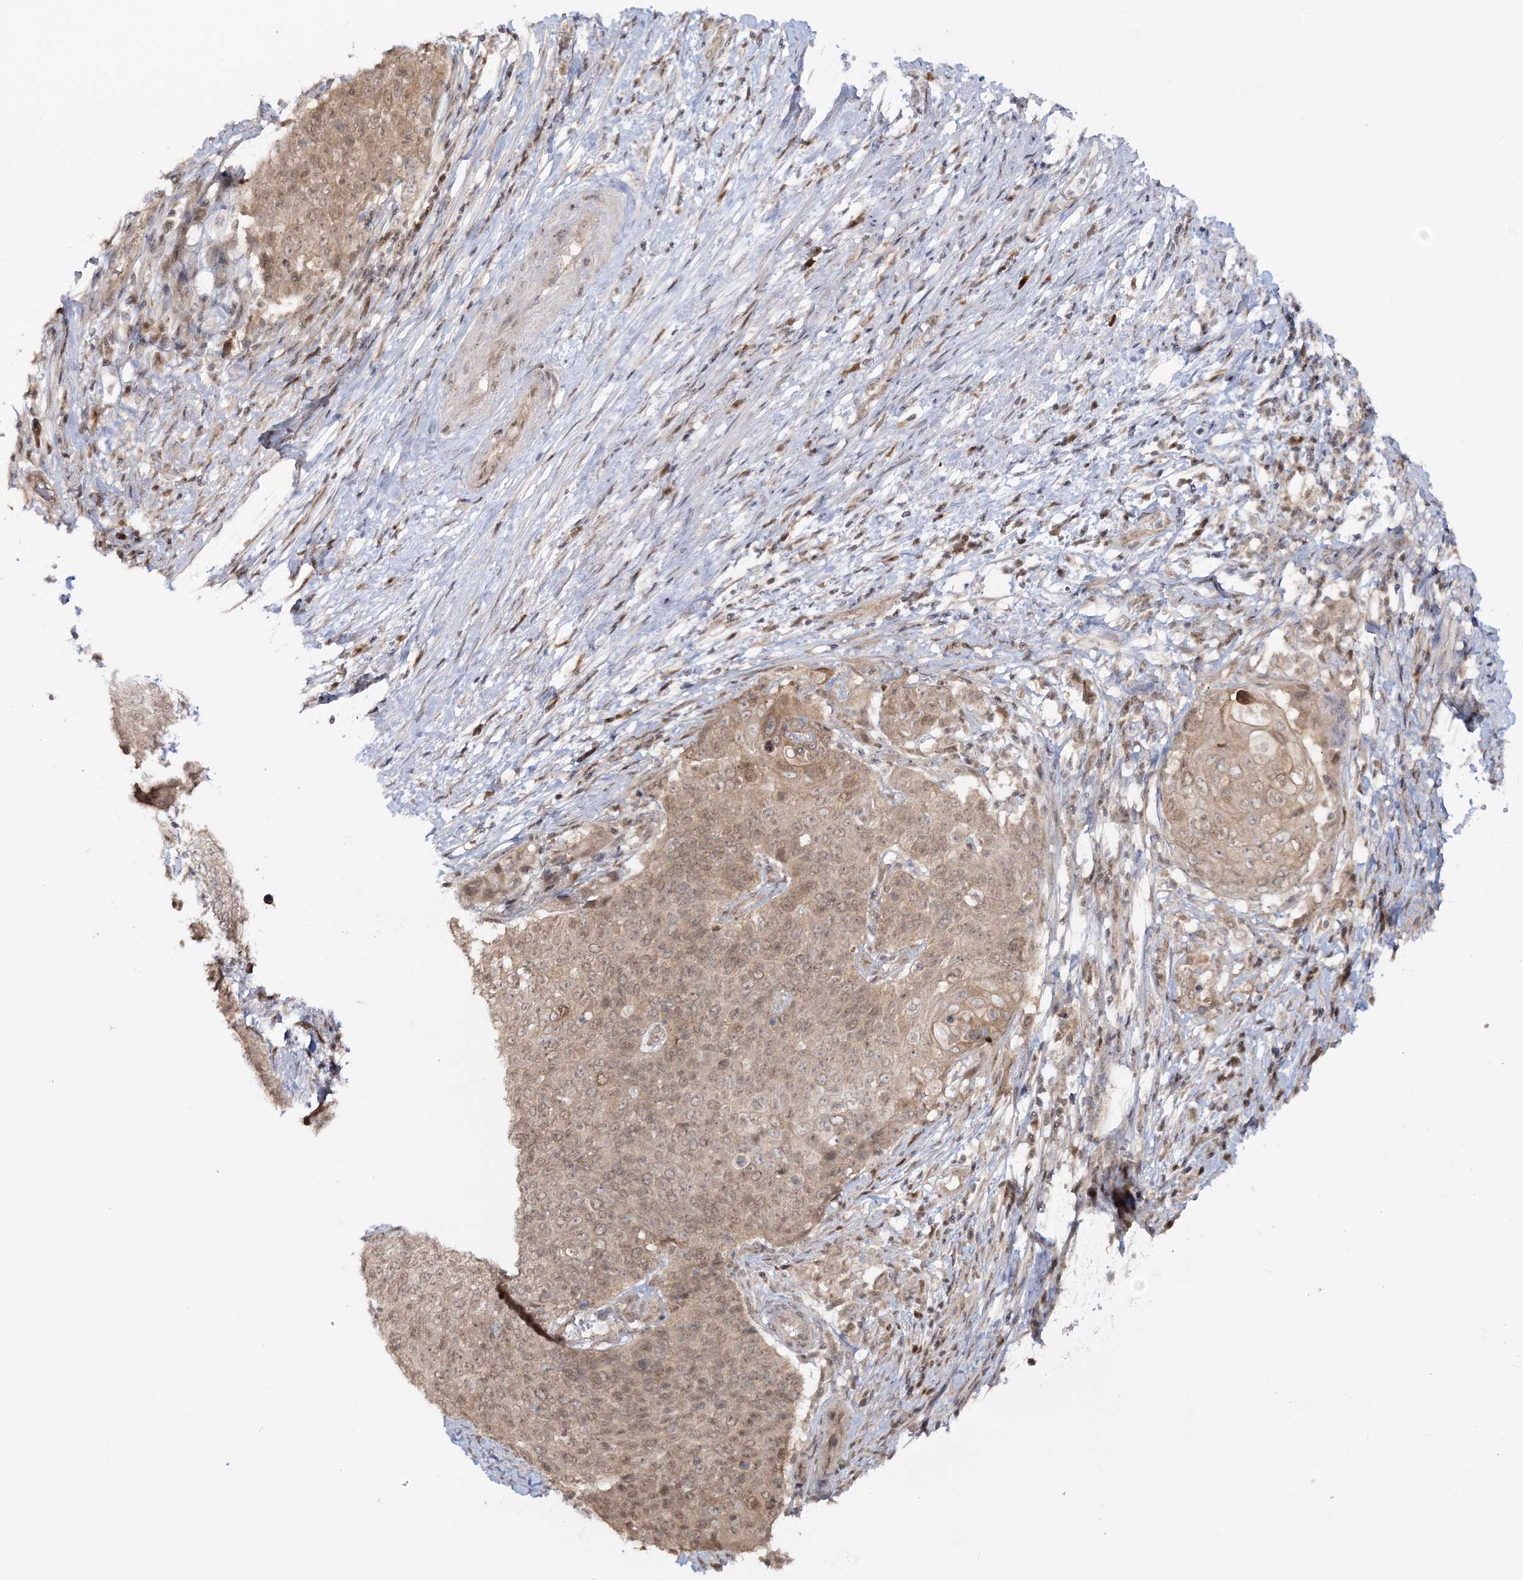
{"staining": {"intensity": "moderate", "quantity": ">75%", "location": "cytoplasmic/membranous,nuclear"}, "tissue": "cervical cancer", "cell_type": "Tumor cells", "image_type": "cancer", "snomed": [{"axis": "morphology", "description": "Squamous cell carcinoma, NOS"}, {"axis": "topography", "description": "Cervix"}], "caption": "IHC (DAB) staining of squamous cell carcinoma (cervical) displays moderate cytoplasmic/membranous and nuclear protein expression in approximately >75% of tumor cells. The staining is performed using DAB brown chromogen to label protein expression. The nuclei are counter-stained blue using hematoxylin.", "gene": "ZFAND6", "patient": {"sex": "female", "age": 39}}